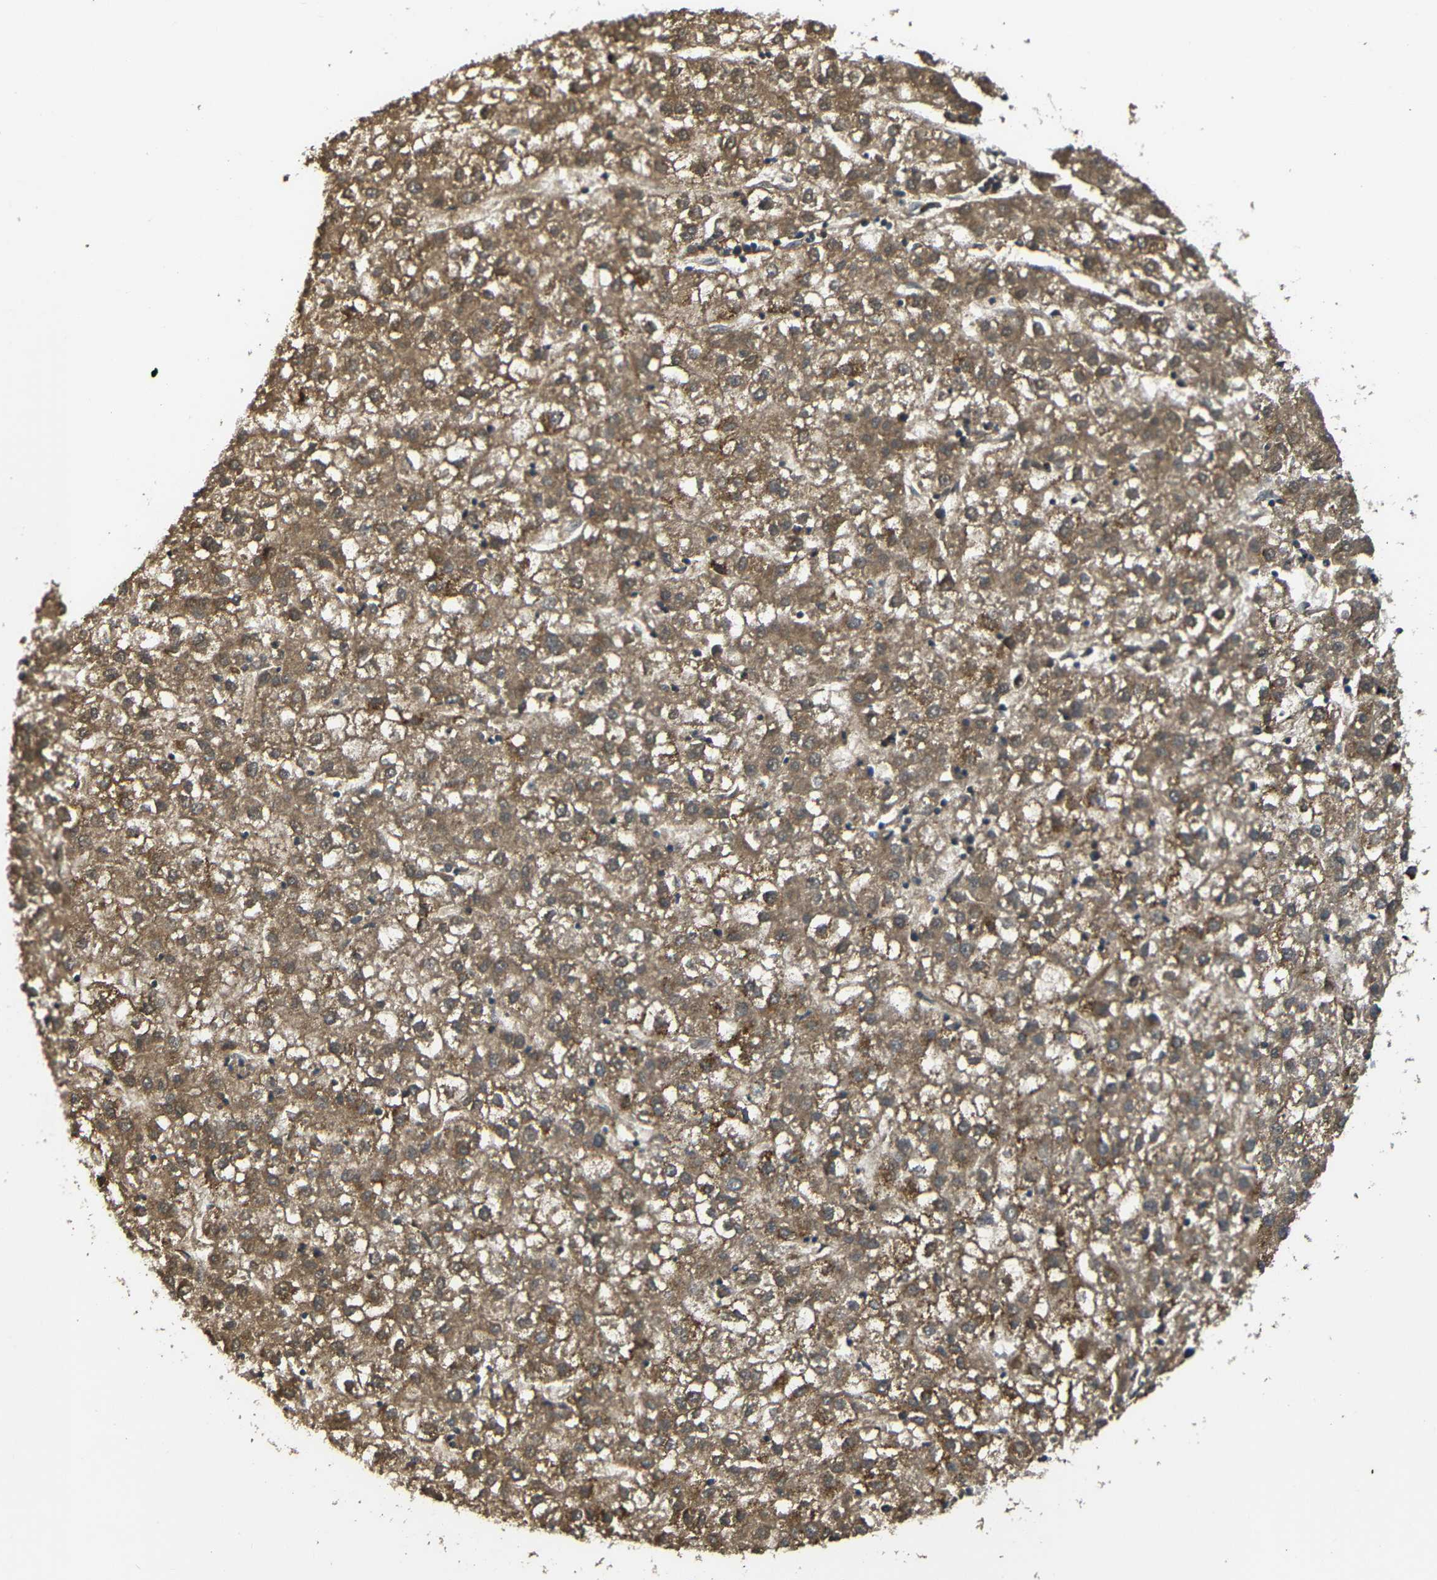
{"staining": {"intensity": "moderate", "quantity": ">75%", "location": "cytoplasmic/membranous"}, "tissue": "liver cancer", "cell_type": "Tumor cells", "image_type": "cancer", "snomed": [{"axis": "morphology", "description": "Carcinoma, Hepatocellular, NOS"}, {"axis": "topography", "description": "Liver"}], "caption": "IHC histopathology image of neoplastic tissue: human hepatocellular carcinoma (liver) stained using IHC reveals medium levels of moderate protein expression localized specifically in the cytoplasmic/membranous of tumor cells, appearing as a cytoplasmic/membranous brown color.", "gene": "NR3C2", "patient": {"sex": "male", "age": 72}}